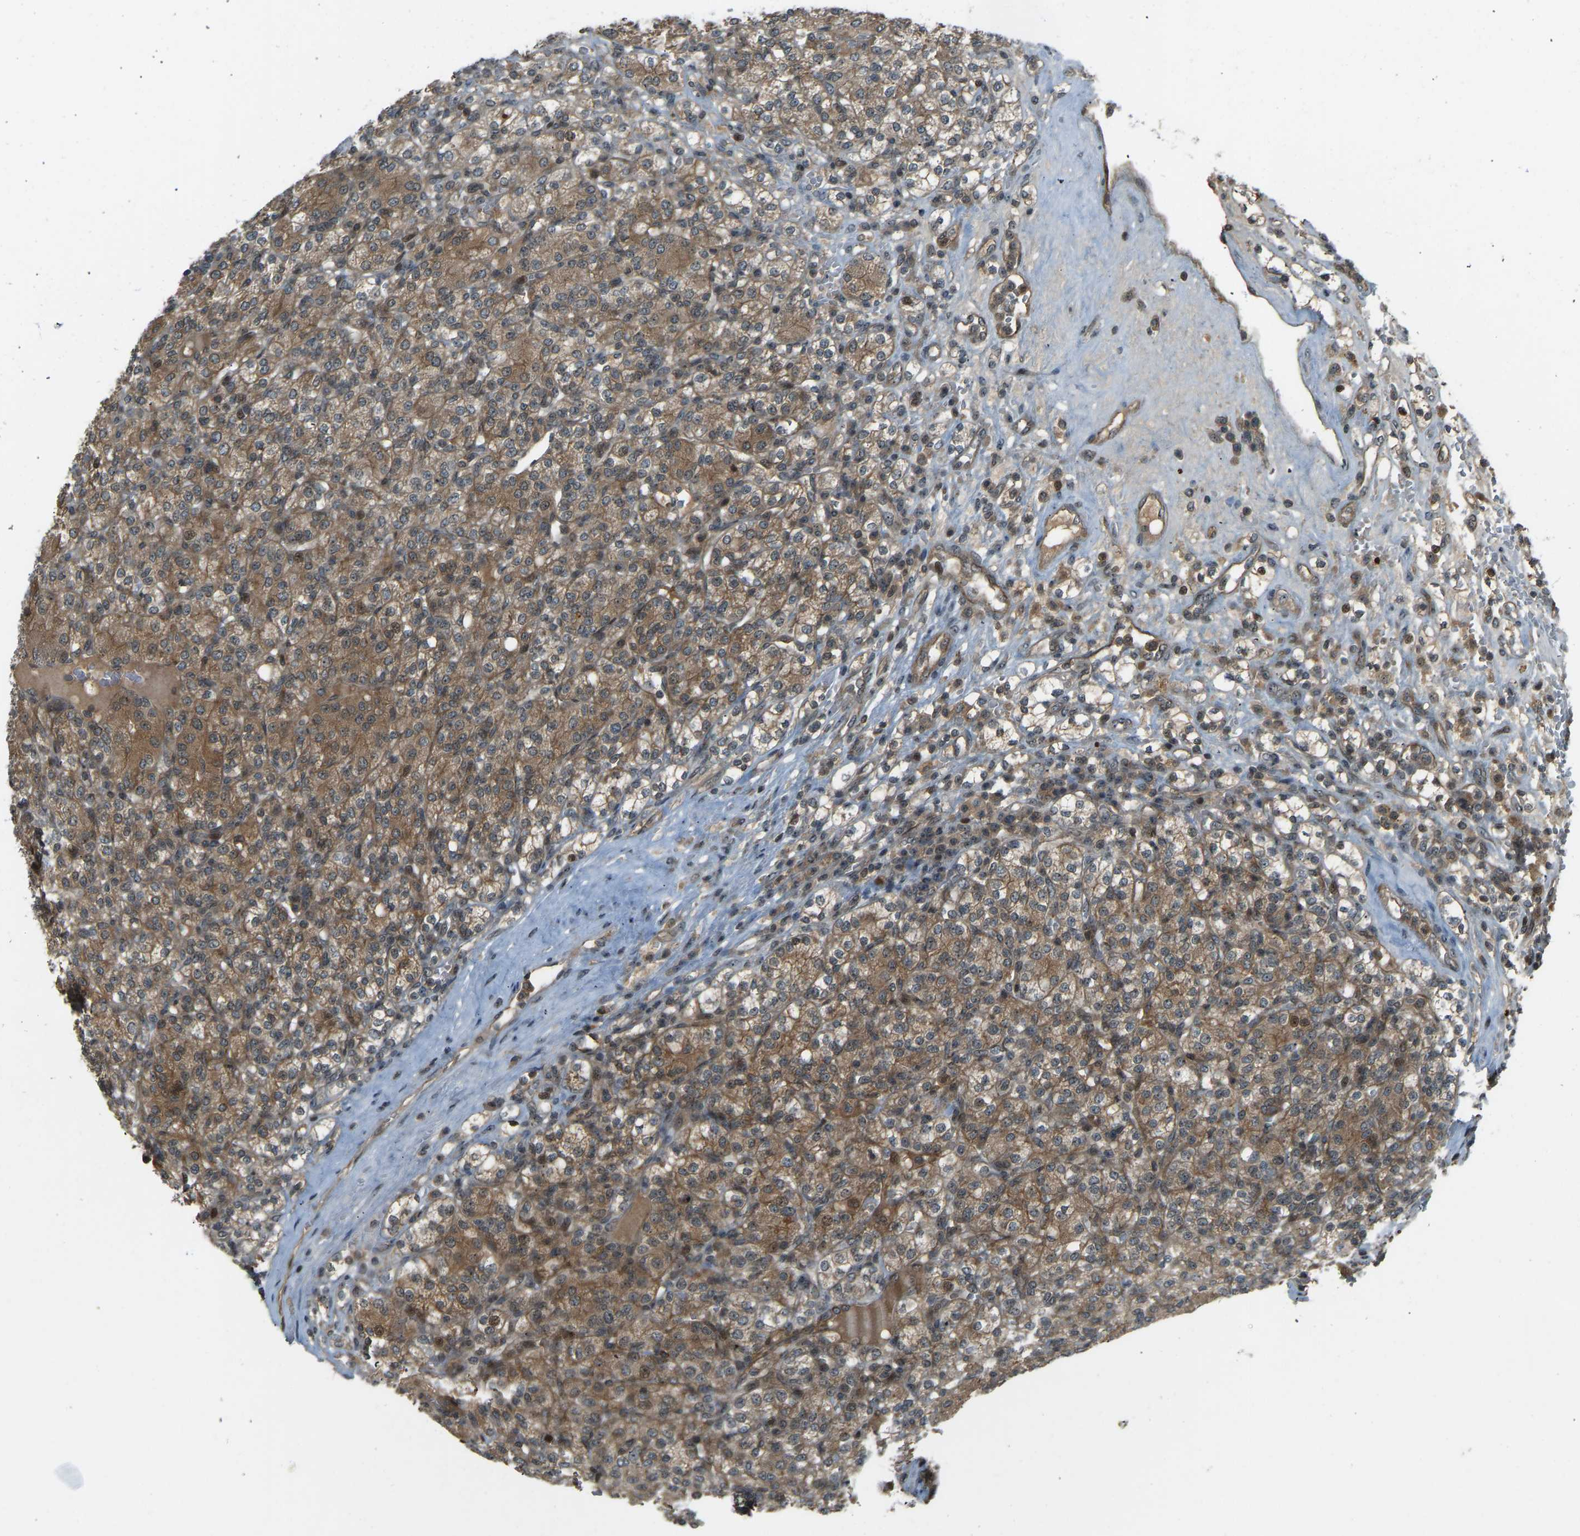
{"staining": {"intensity": "moderate", "quantity": ">75%", "location": "cytoplasmic/membranous"}, "tissue": "renal cancer", "cell_type": "Tumor cells", "image_type": "cancer", "snomed": [{"axis": "morphology", "description": "Adenocarcinoma, NOS"}, {"axis": "topography", "description": "Kidney"}], "caption": "Protein expression analysis of human renal cancer reveals moderate cytoplasmic/membranous staining in approximately >75% of tumor cells.", "gene": "SVOPL", "patient": {"sex": "male", "age": 77}}